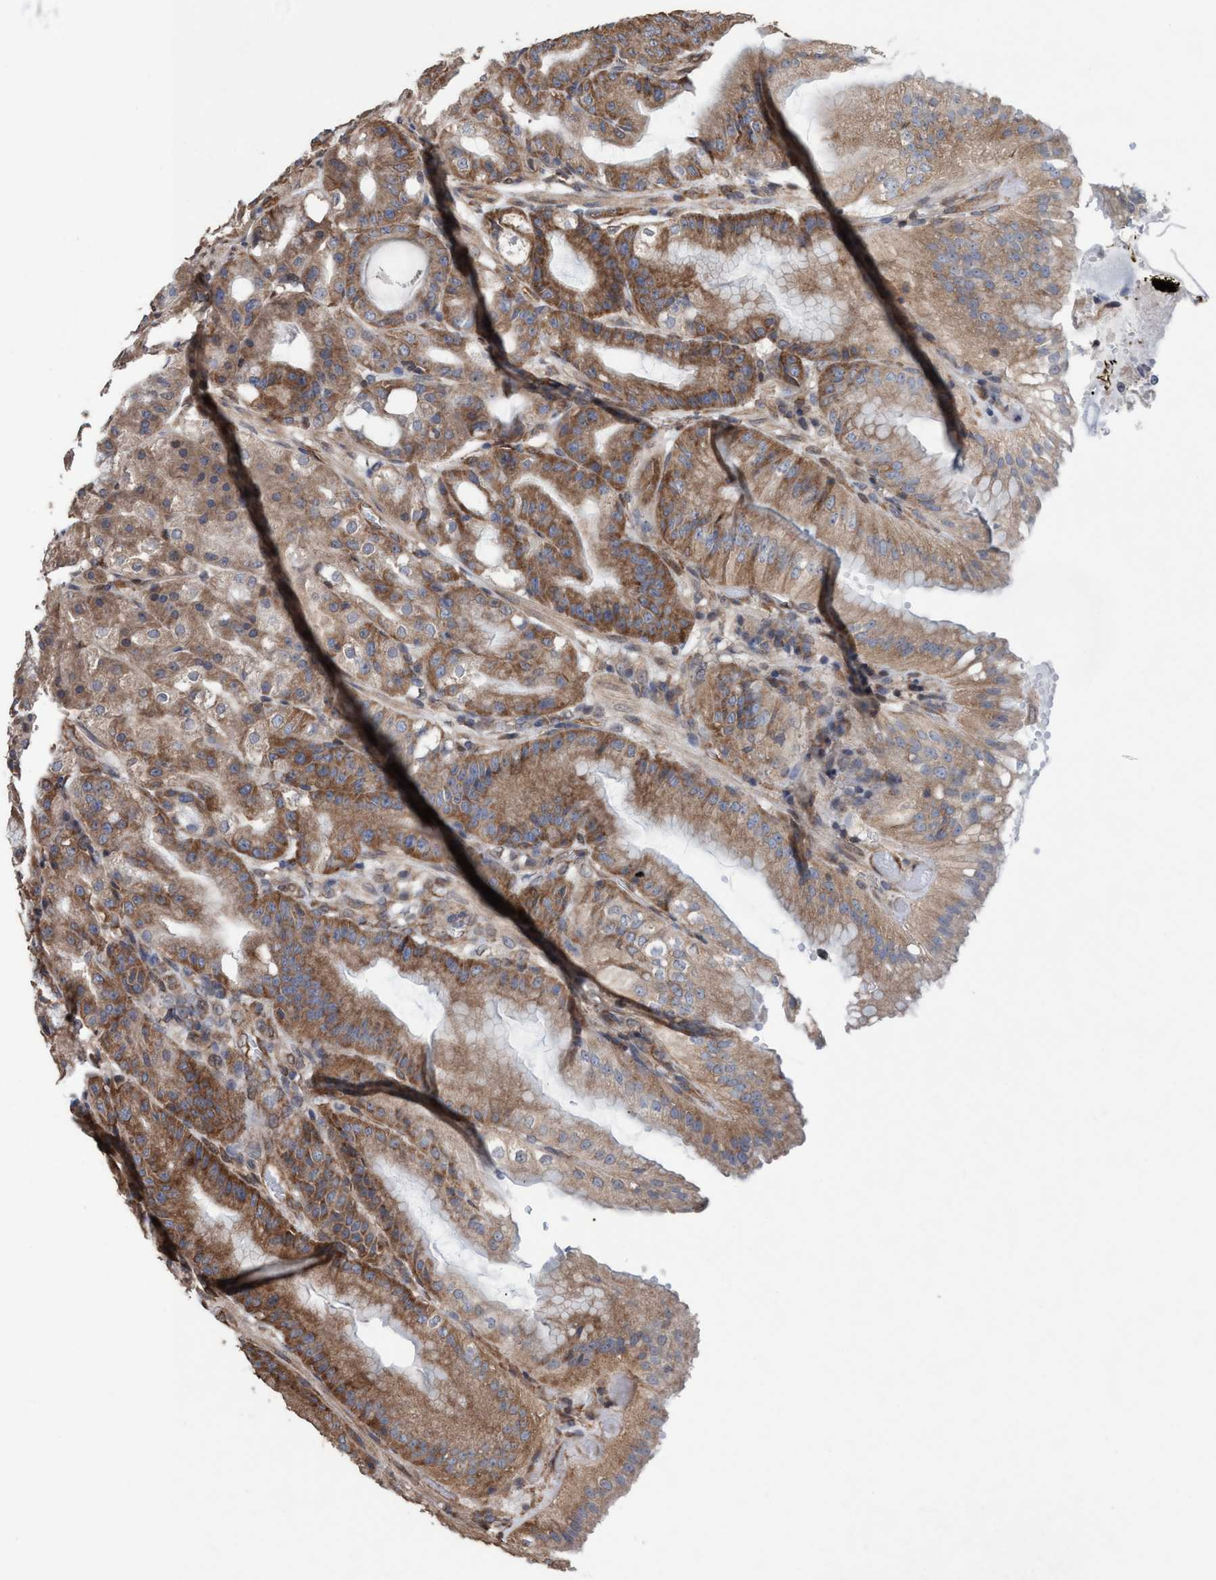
{"staining": {"intensity": "moderate", "quantity": ">75%", "location": "cytoplasmic/membranous"}, "tissue": "stomach", "cell_type": "Glandular cells", "image_type": "normal", "snomed": [{"axis": "morphology", "description": "Normal tissue, NOS"}, {"axis": "topography", "description": "Stomach, lower"}], "caption": "Stomach stained with a brown dye exhibits moderate cytoplasmic/membranous positive positivity in about >75% of glandular cells.", "gene": "METAP2", "patient": {"sex": "male", "age": 71}}